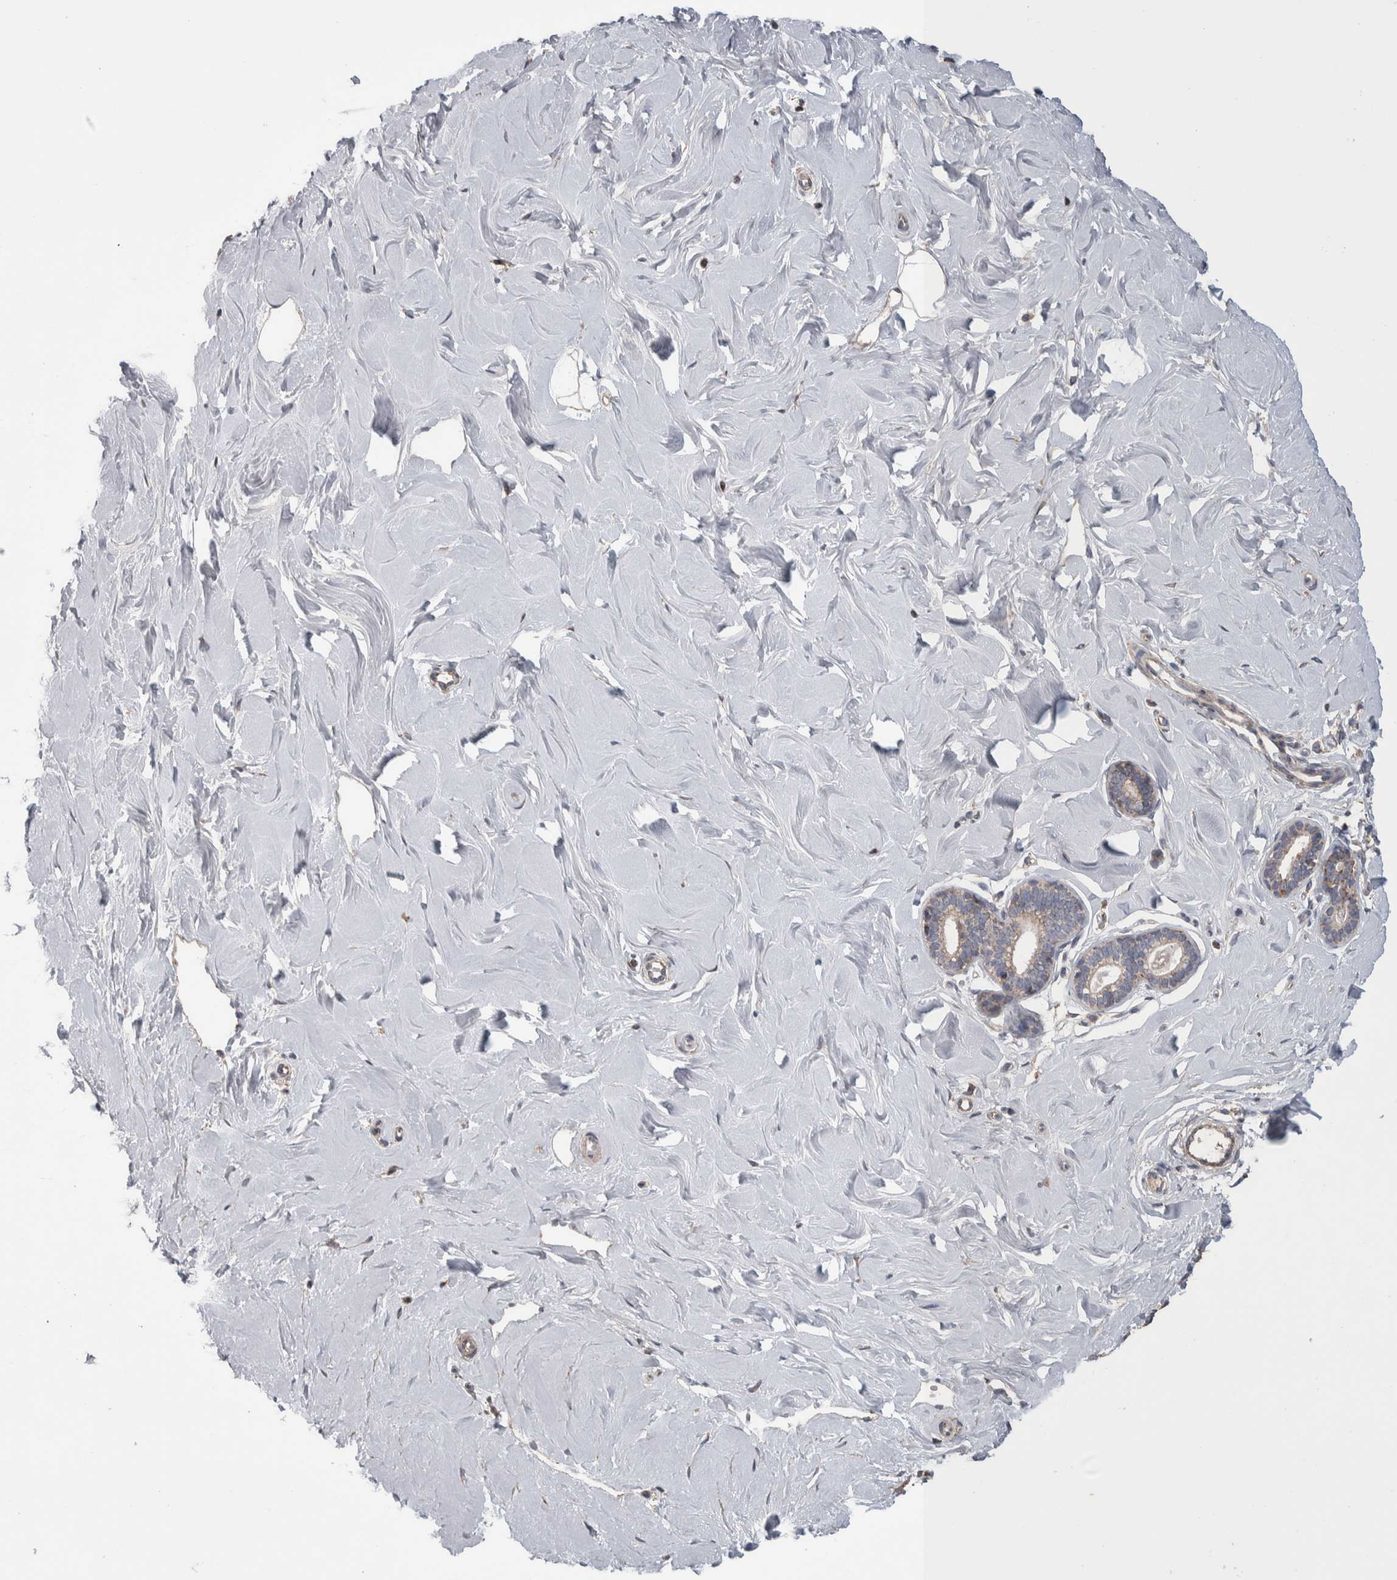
{"staining": {"intensity": "weak", "quantity": ">75%", "location": "cytoplasmic/membranous"}, "tissue": "breast", "cell_type": "Adipocytes", "image_type": "normal", "snomed": [{"axis": "morphology", "description": "Normal tissue, NOS"}, {"axis": "topography", "description": "Breast"}], "caption": "Immunohistochemical staining of benign breast reveals >75% levels of weak cytoplasmic/membranous protein expression in about >75% of adipocytes. The staining is performed using DAB (3,3'-diaminobenzidine) brown chromogen to label protein expression. The nuclei are counter-stained blue using hematoxylin.", "gene": "SCO1", "patient": {"sex": "female", "age": 23}}